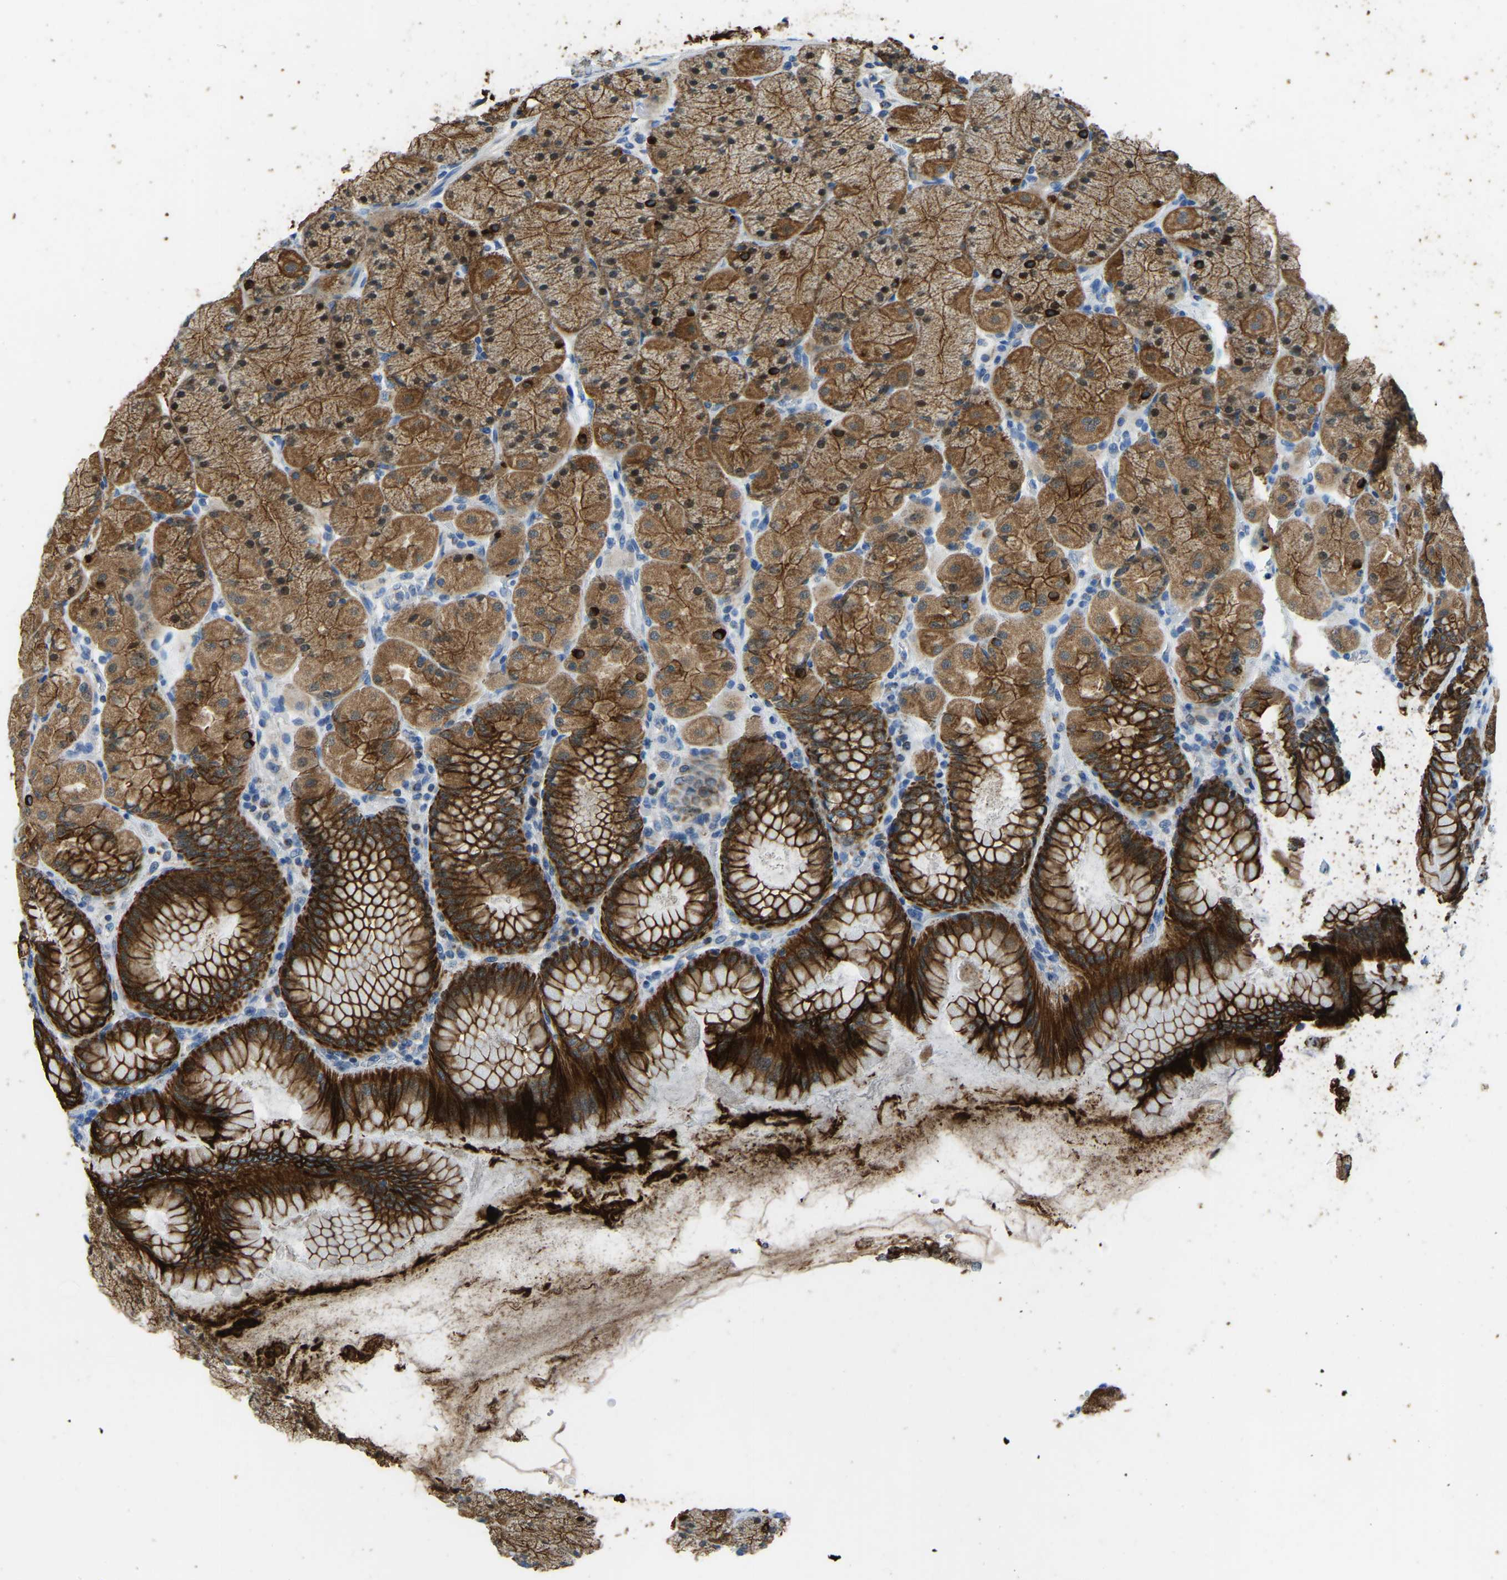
{"staining": {"intensity": "strong", "quantity": ">75%", "location": "cytoplasmic/membranous"}, "tissue": "stomach", "cell_type": "Glandular cells", "image_type": "normal", "snomed": [{"axis": "morphology", "description": "Normal tissue, NOS"}, {"axis": "topography", "description": "Stomach, upper"}], "caption": "Immunohistochemistry (IHC) (DAB (3,3'-diaminobenzidine)) staining of unremarkable stomach reveals strong cytoplasmic/membranous protein positivity in about >75% of glandular cells.", "gene": "ZNF200", "patient": {"sex": "female", "age": 56}}